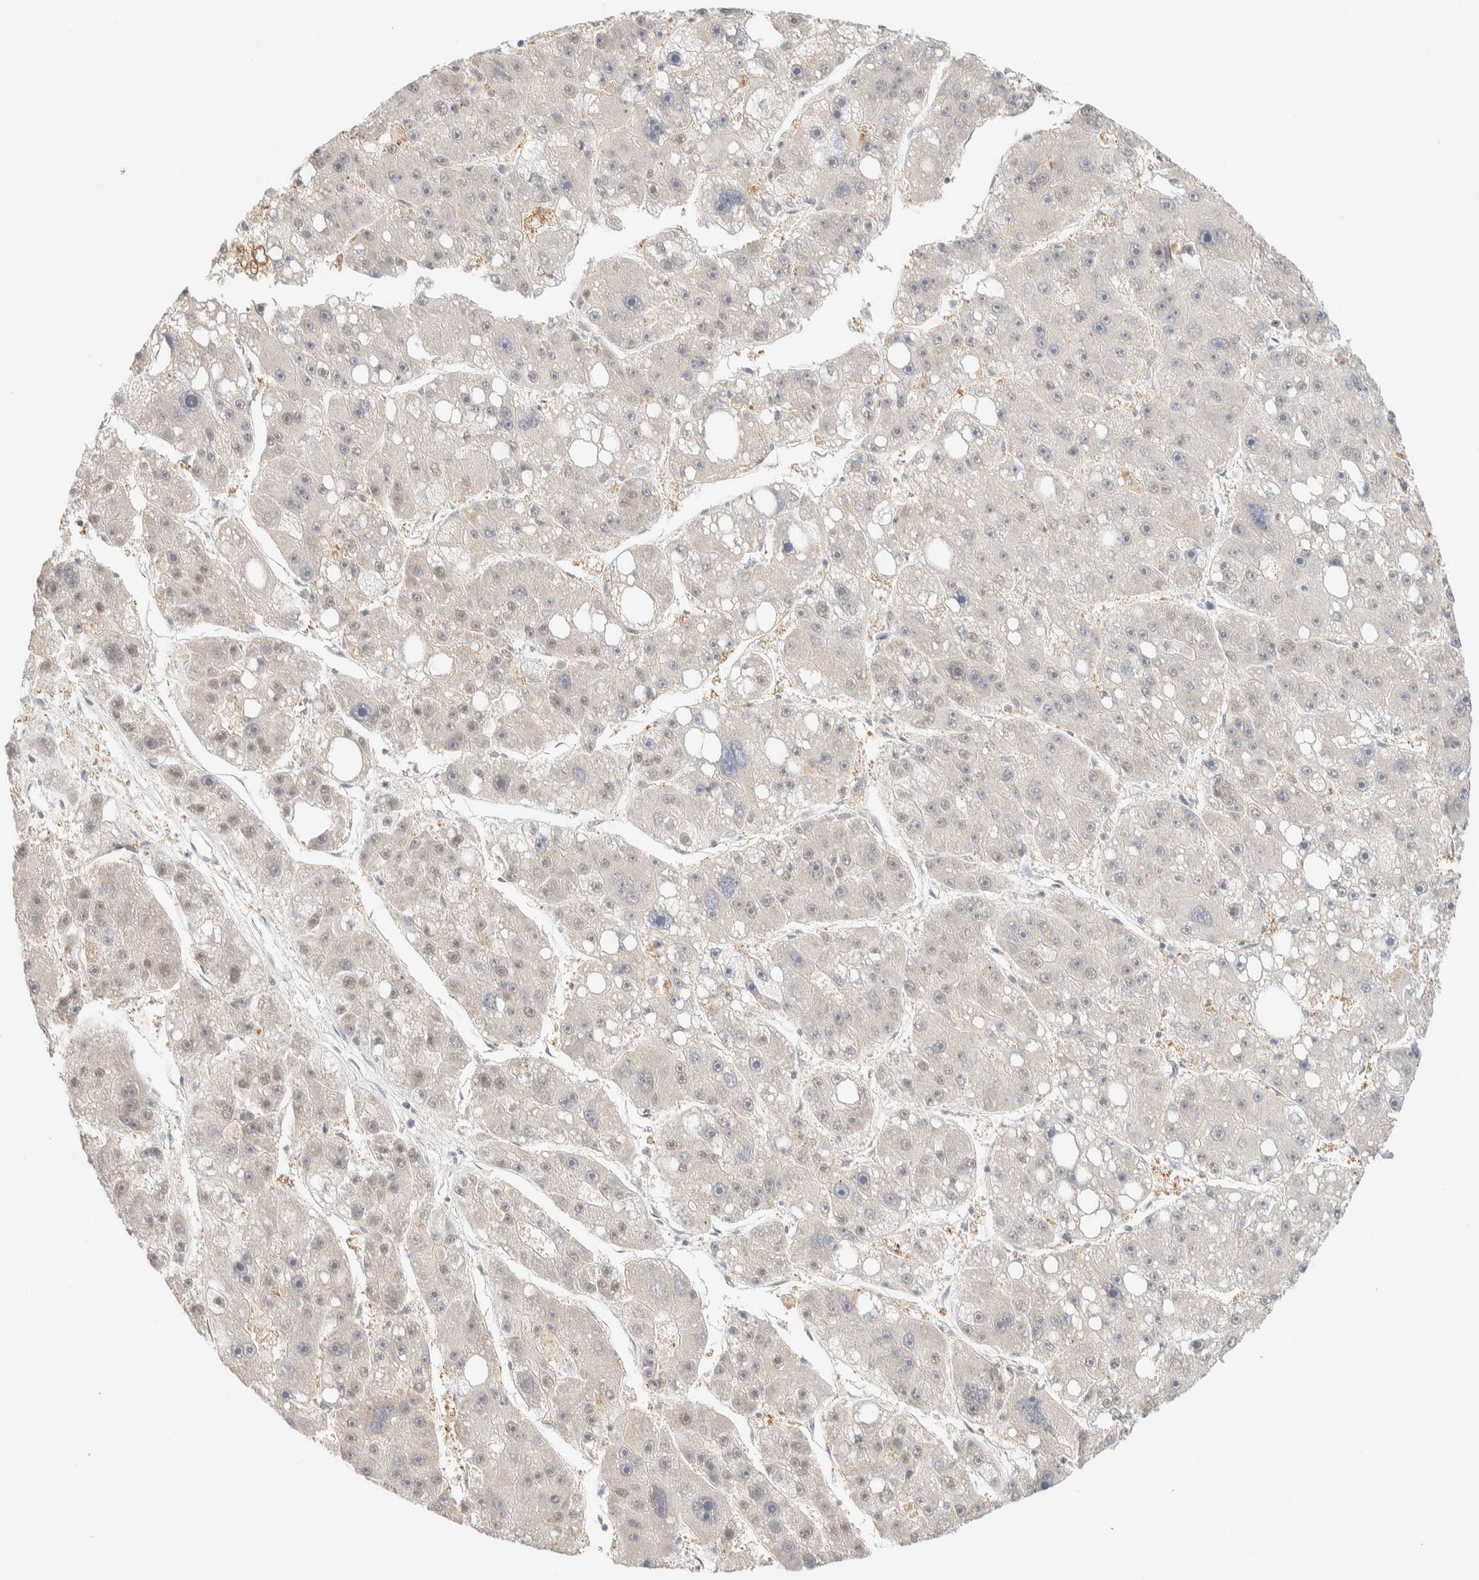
{"staining": {"intensity": "weak", "quantity": "<25%", "location": "nuclear"}, "tissue": "liver cancer", "cell_type": "Tumor cells", "image_type": "cancer", "snomed": [{"axis": "morphology", "description": "Carcinoma, Hepatocellular, NOS"}, {"axis": "topography", "description": "Liver"}], "caption": "The immunohistochemistry (IHC) micrograph has no significant staining in tumor cells of liver cancer (hepatocellular carcinoma) tissue.", "gene": "PYGO2", "patient": {"sex": "female", "age": 61}}